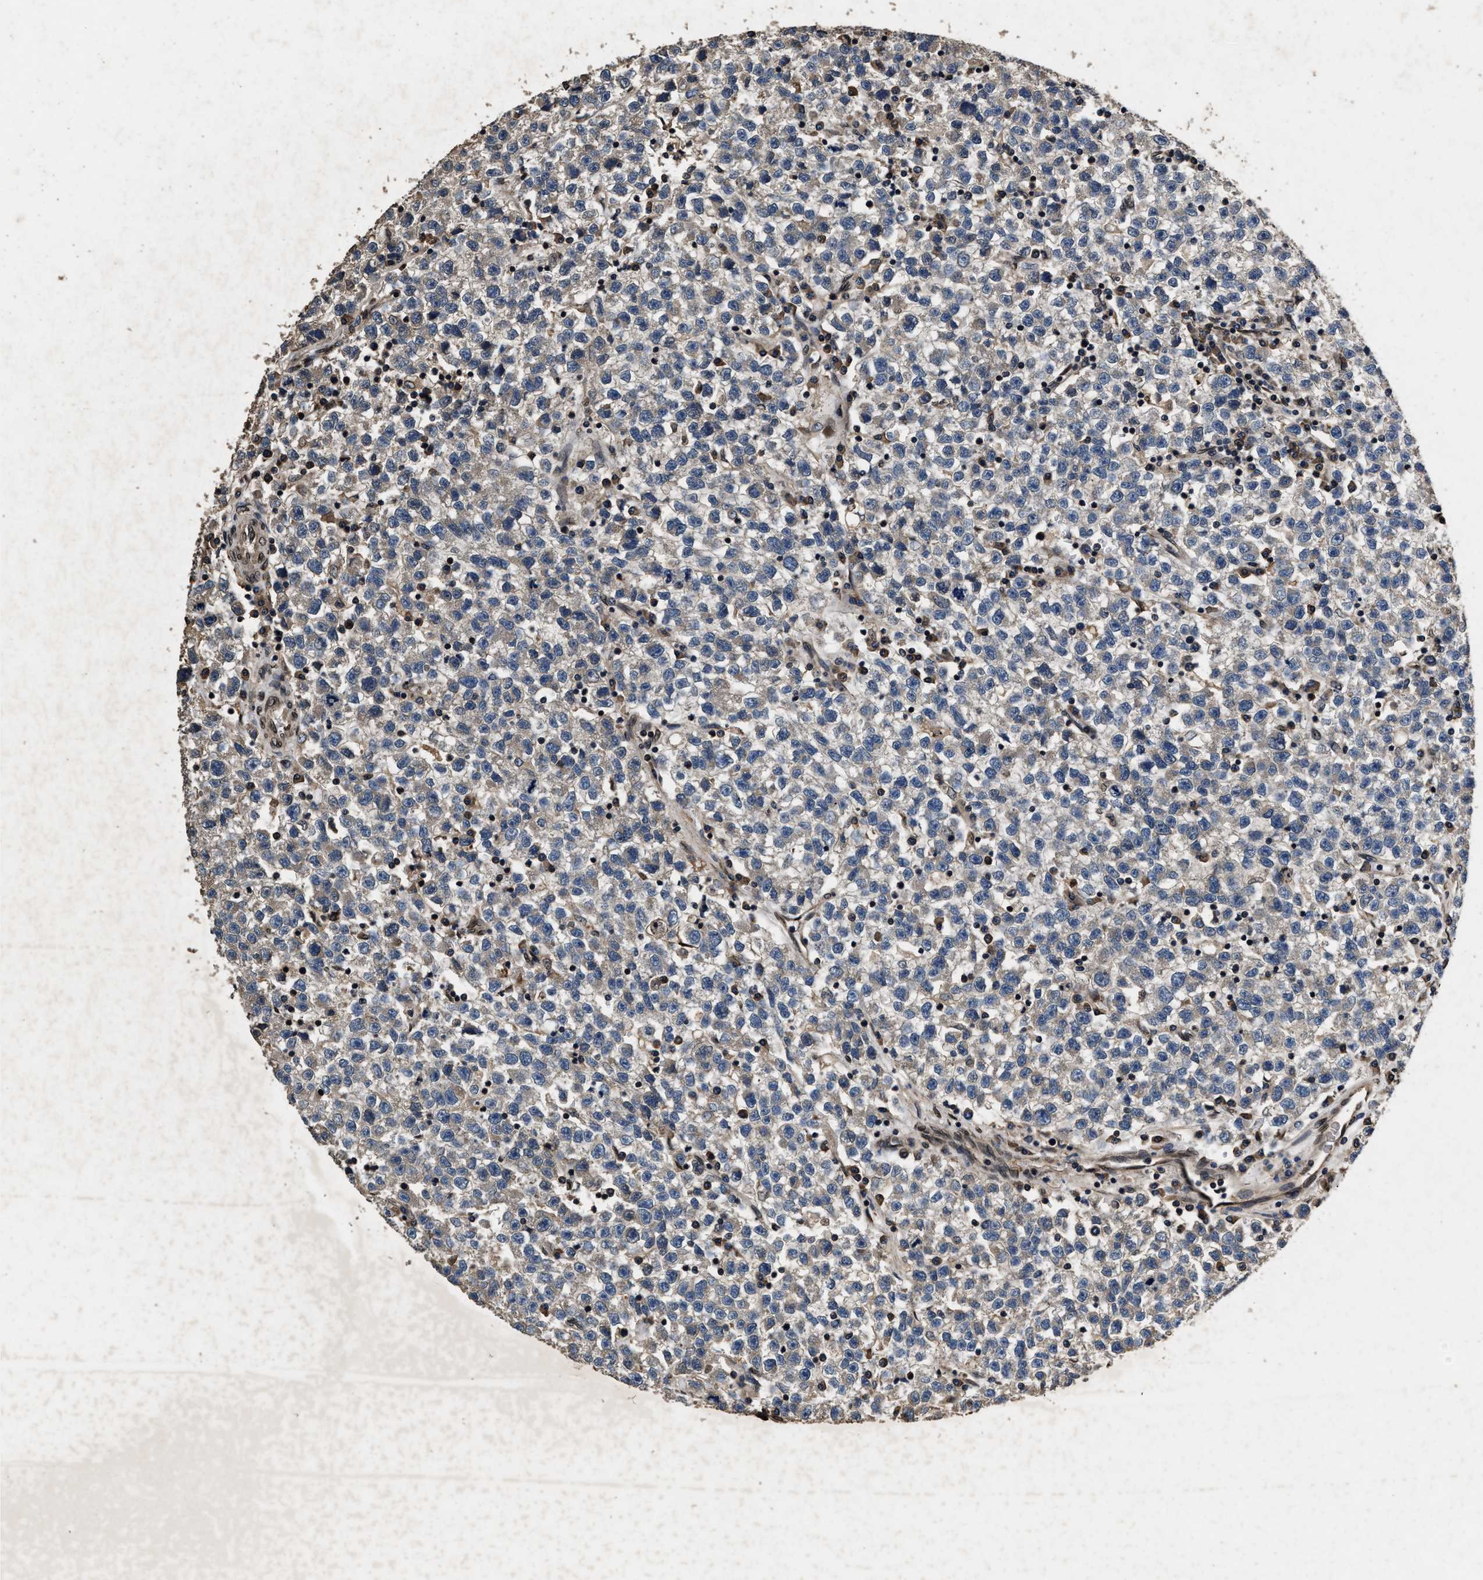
{"staining": {"intensity": "weak", "quantity": "25%-75%", "location": "cytoplasmic/membranous"}, "tissue": "testis cancer", "cell_type": "Tumor cells", "image_type": "cancer", "snomed": [{"axis": "morphology", "description": "Seminoma, NOS"}, {"axis": "topography", "description": "Testis"}], "caption": "A brown stain shows weak cytoplasmic/membranous expression of a protein in testis cancer tumor cells.", "gene": "ACCS", "patient": {"sex": "male", "age": 22}}